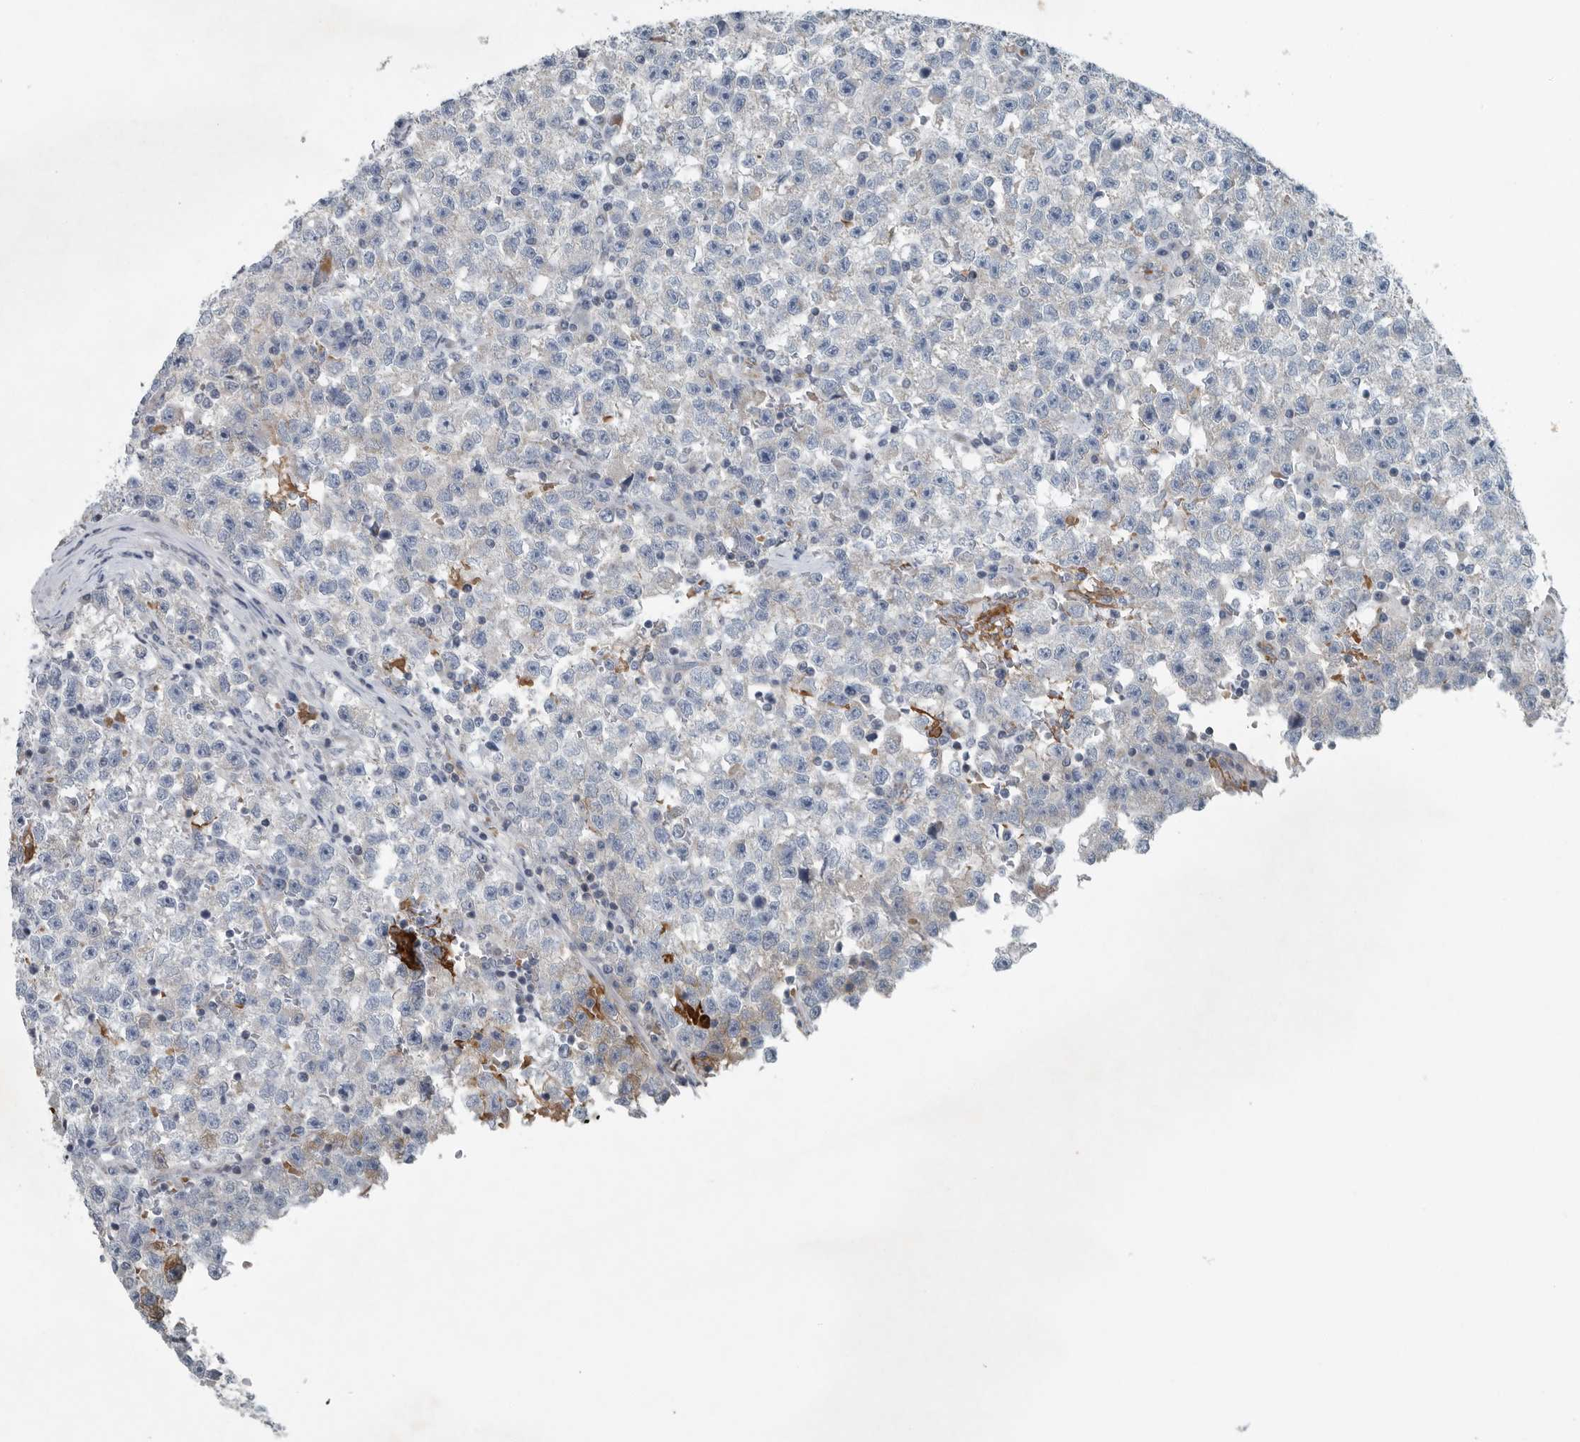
{"staining": {"intensity": "negative", "quantity": "none", "location": "none"}, "tissue": "testis cancer", "cell_type": "Tumor cells", "image_type": "cancer", "snomed": [{"axis": "morphology", "description": "Seminoma, NOS"}, {"axis": "topography", "description": "Testis"}], "caption": "DAB immunohistochemical staining of testis cancer reveals no significant positivity in tumor cells.", "gene": "MPP3", "patient": {"sex": "male", "age": 22}}